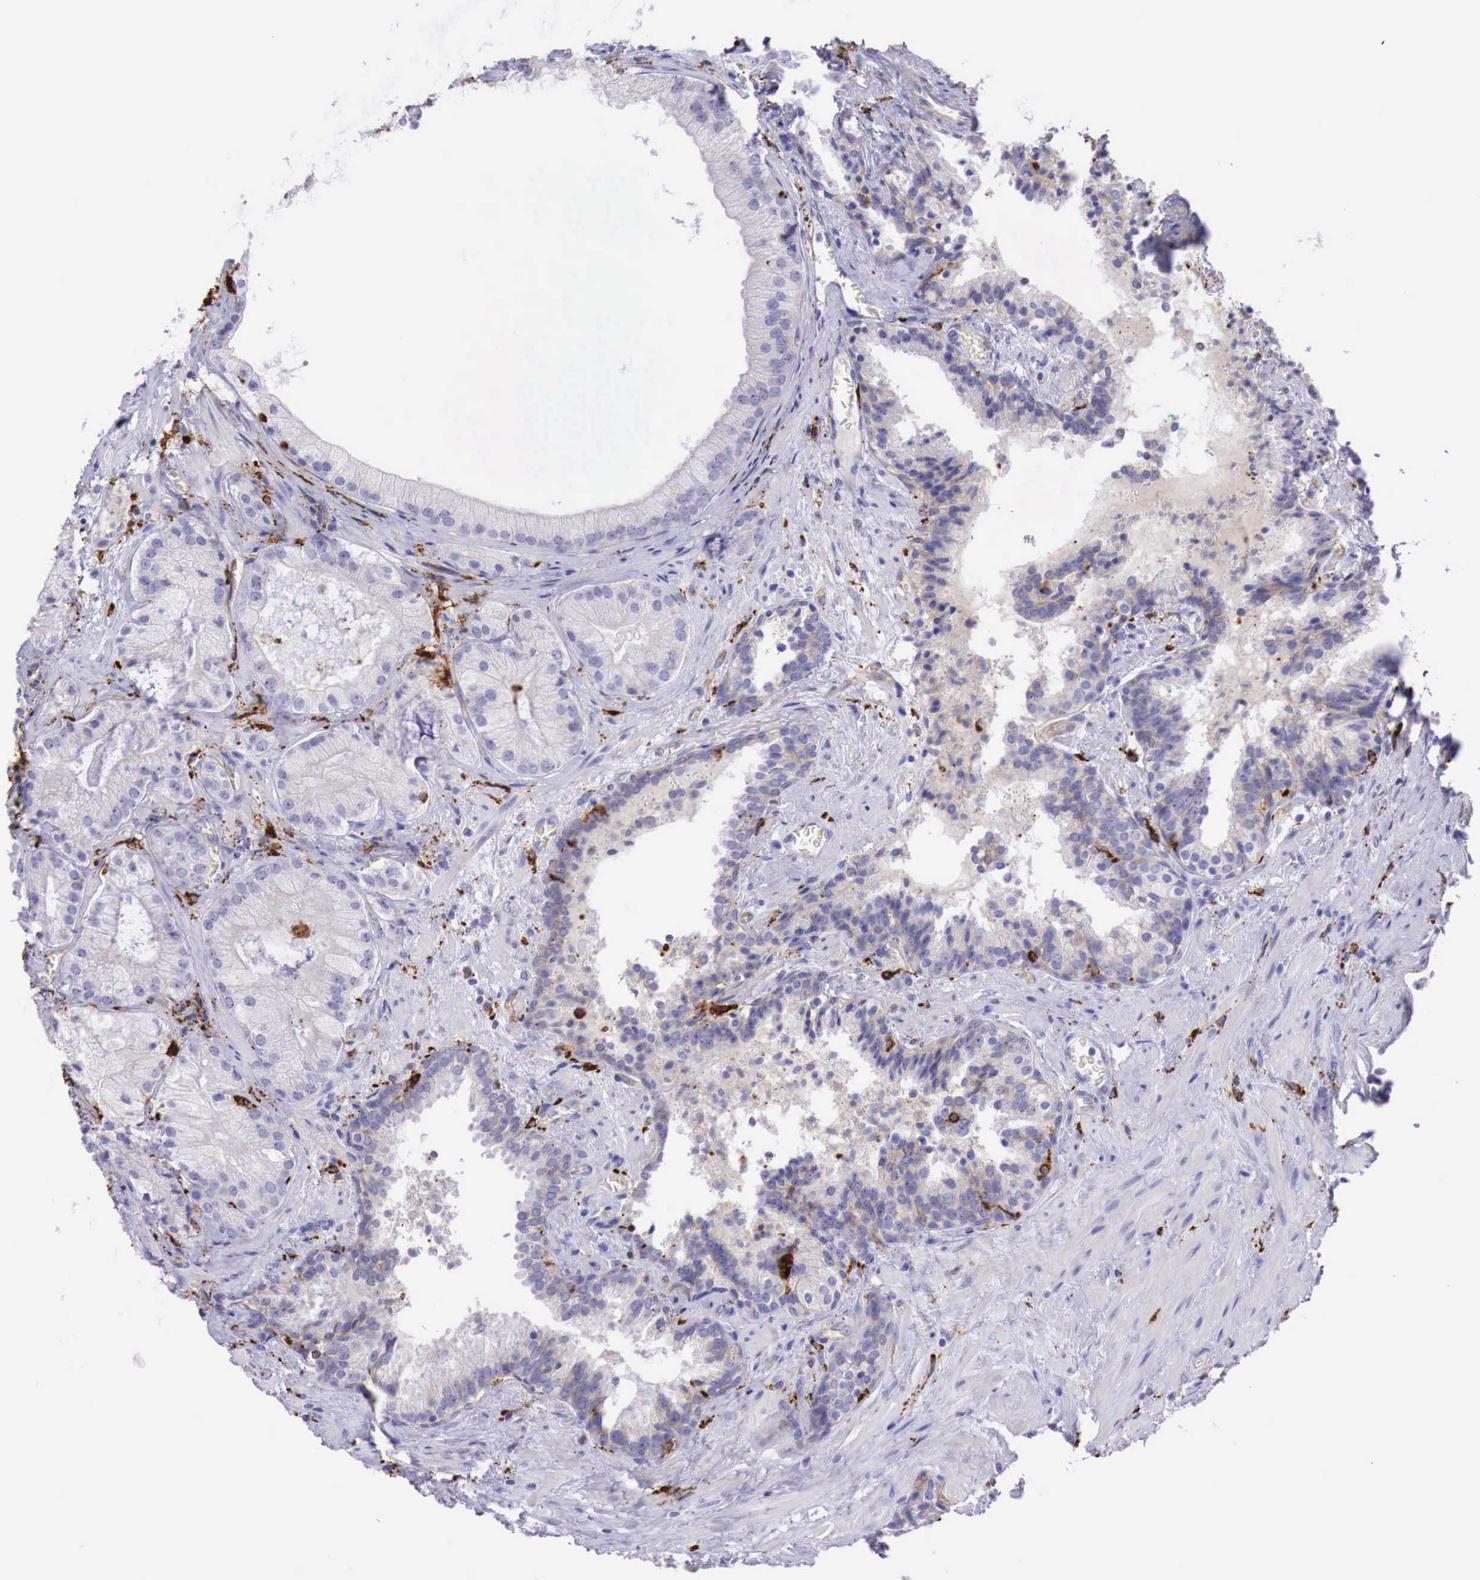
{"staining": {"intensity": "negative", "quantity": "none", "location": "none"}, "tissue": "prostate cancer", "cell_type": "Tumor cells", "image_type": "cancer", "snomed": [{"axis": "morphology", "description": "Adenocarcinoma, Medium grade"}, {"axis": "topography", "description": "Prostate"}], "caption": "Photomicrograph shows no significant protein expression in tumor cells of prostate cancer. (DAB (3,3'-diaminobenzidine) IHC visualized using brightfield microscopy, high magnification).", "gene": "MSR1", "patient": {"sex": "male", "age": 70}}